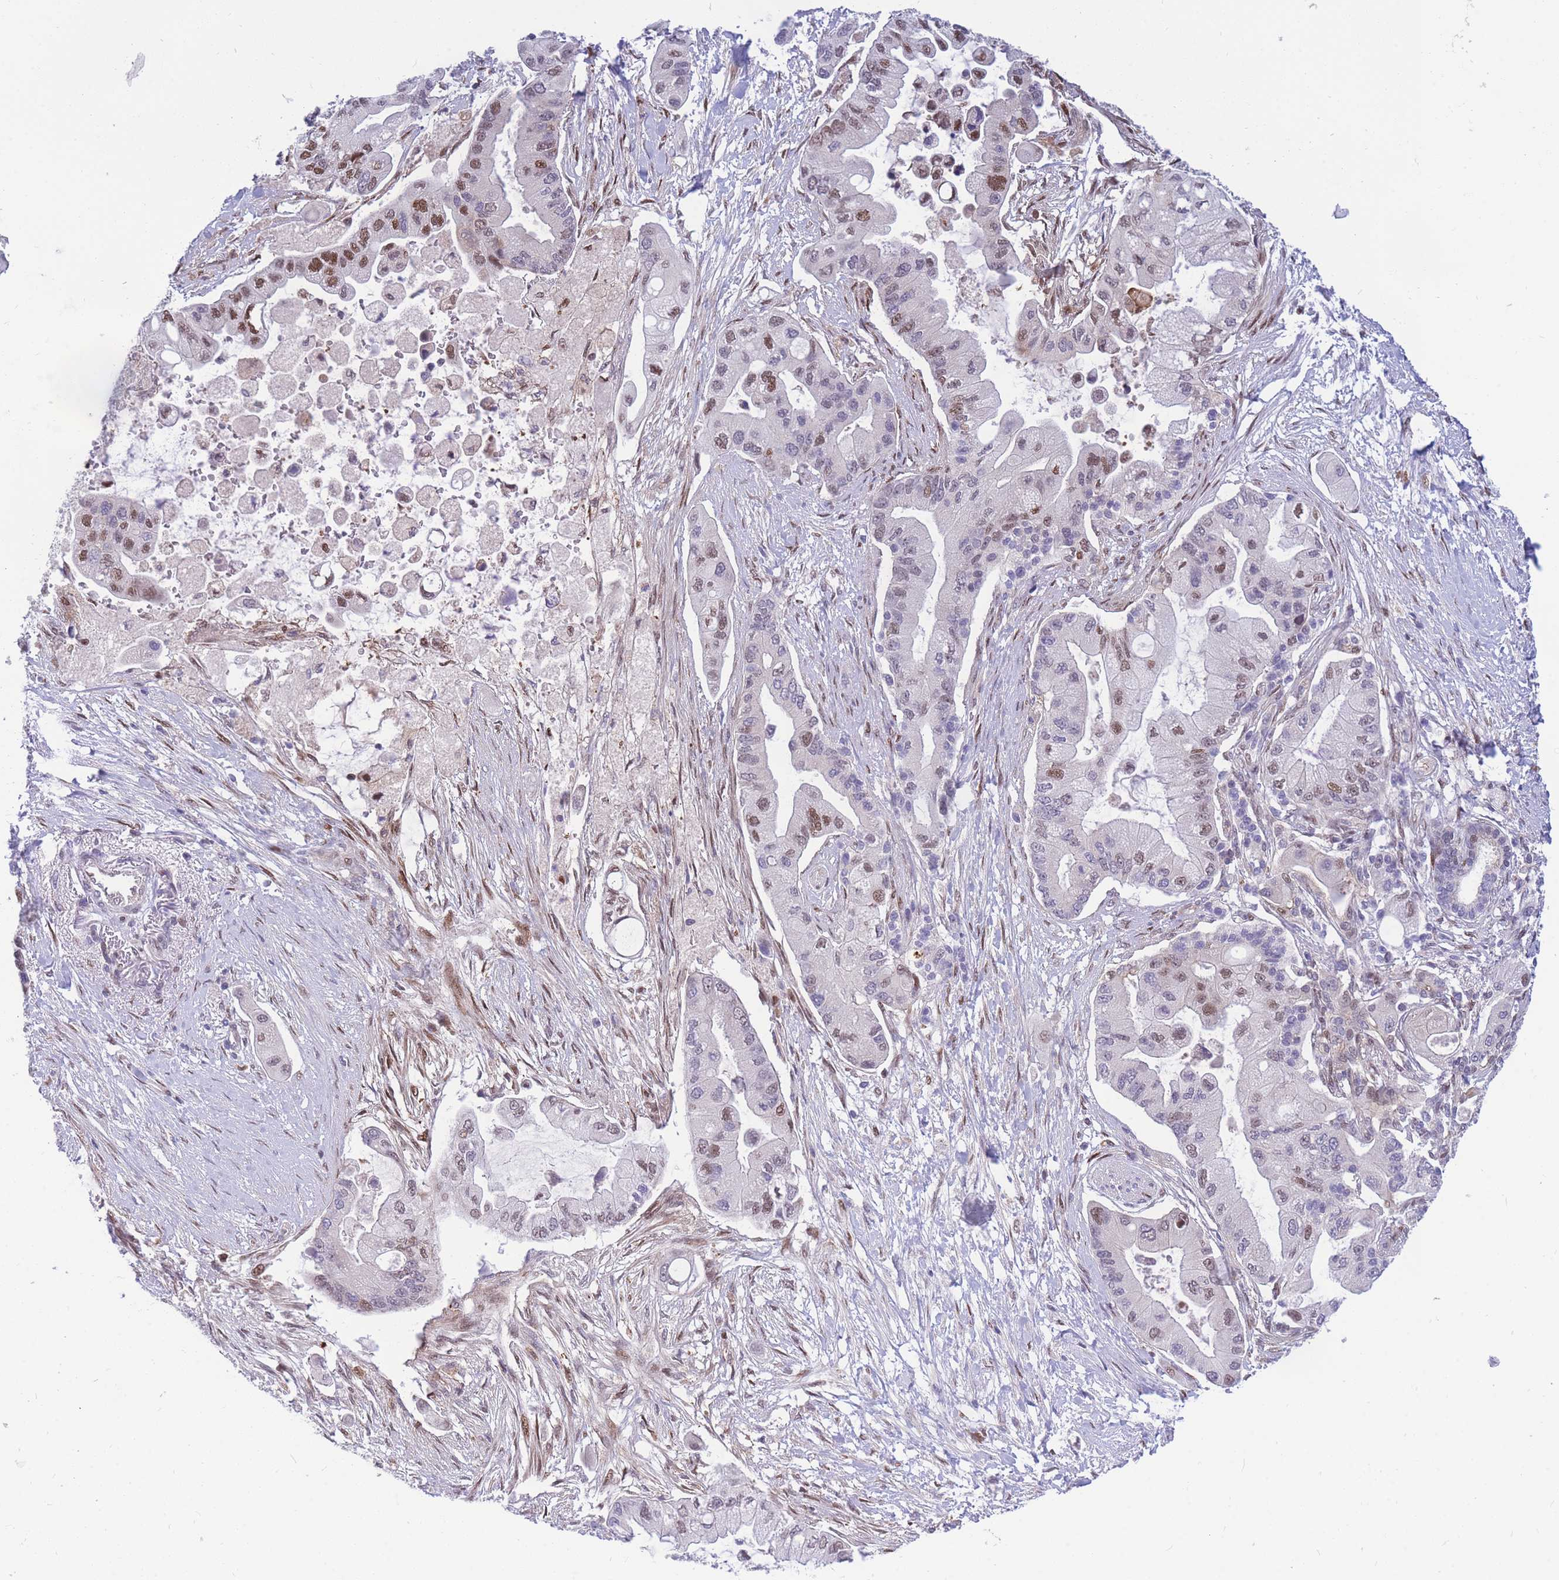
{"staining": {"intensity": "moderate", "quantity": "25%-75%", "location": "nuclear"}, "tissue": "pancreatic cancer", "cell_type": "Tumor cells", "image_type": "cancer", "snomed": [{"axis": "morphology", "description": "Adenocarcinoma, NOS"}, {"axis": "topography", "description": "Pancreas"}], "caption": "Moderate nuclear protein positivity is appreciated in about 25%-75% of tumor cells in pancreatic cancer.", "gene": "CRACD", "patient": {"sex": "male", "age": 57}}